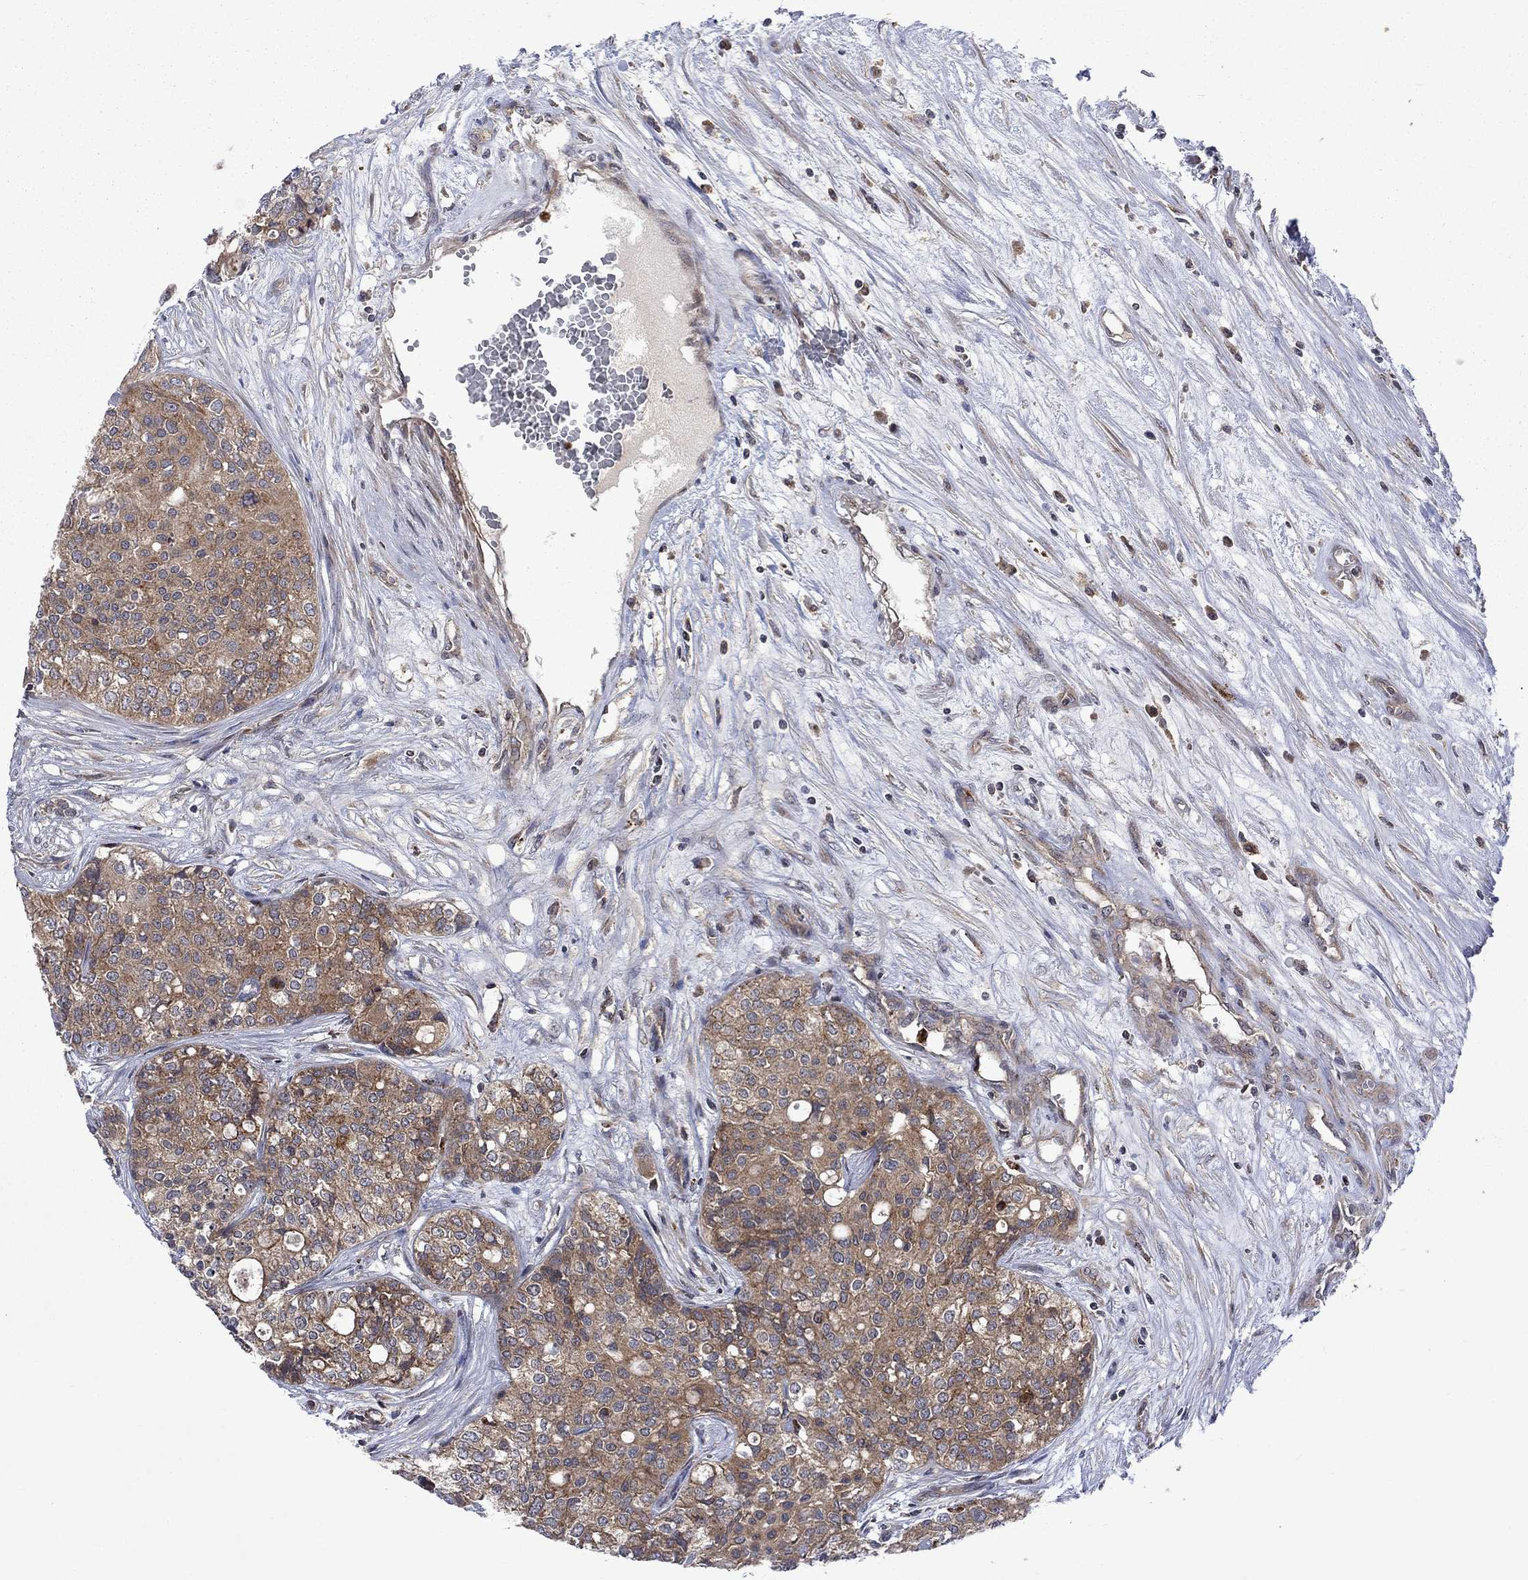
{"staining": {"intensity": "moderate", "quantity": ">75%", "location": "cytoplasmic/membranous"}, "tissue": "carcinoid", "cell_type": "Tumor cells", "image_type": "cancer", "snomed": [{"axis": "morphology", "description": "Carcinoid, malignant, NOS"}, {"axis": "topography", "description": "Colon"}], "caption": "An image showing moderate cytoplasmic/membranous positivity in about >75% of tumor cells in carcinoid, as visualized by brown immunohistochemical staining.", "gene": "TMEM33", "patient": {"sex": "male", "age": 81}}